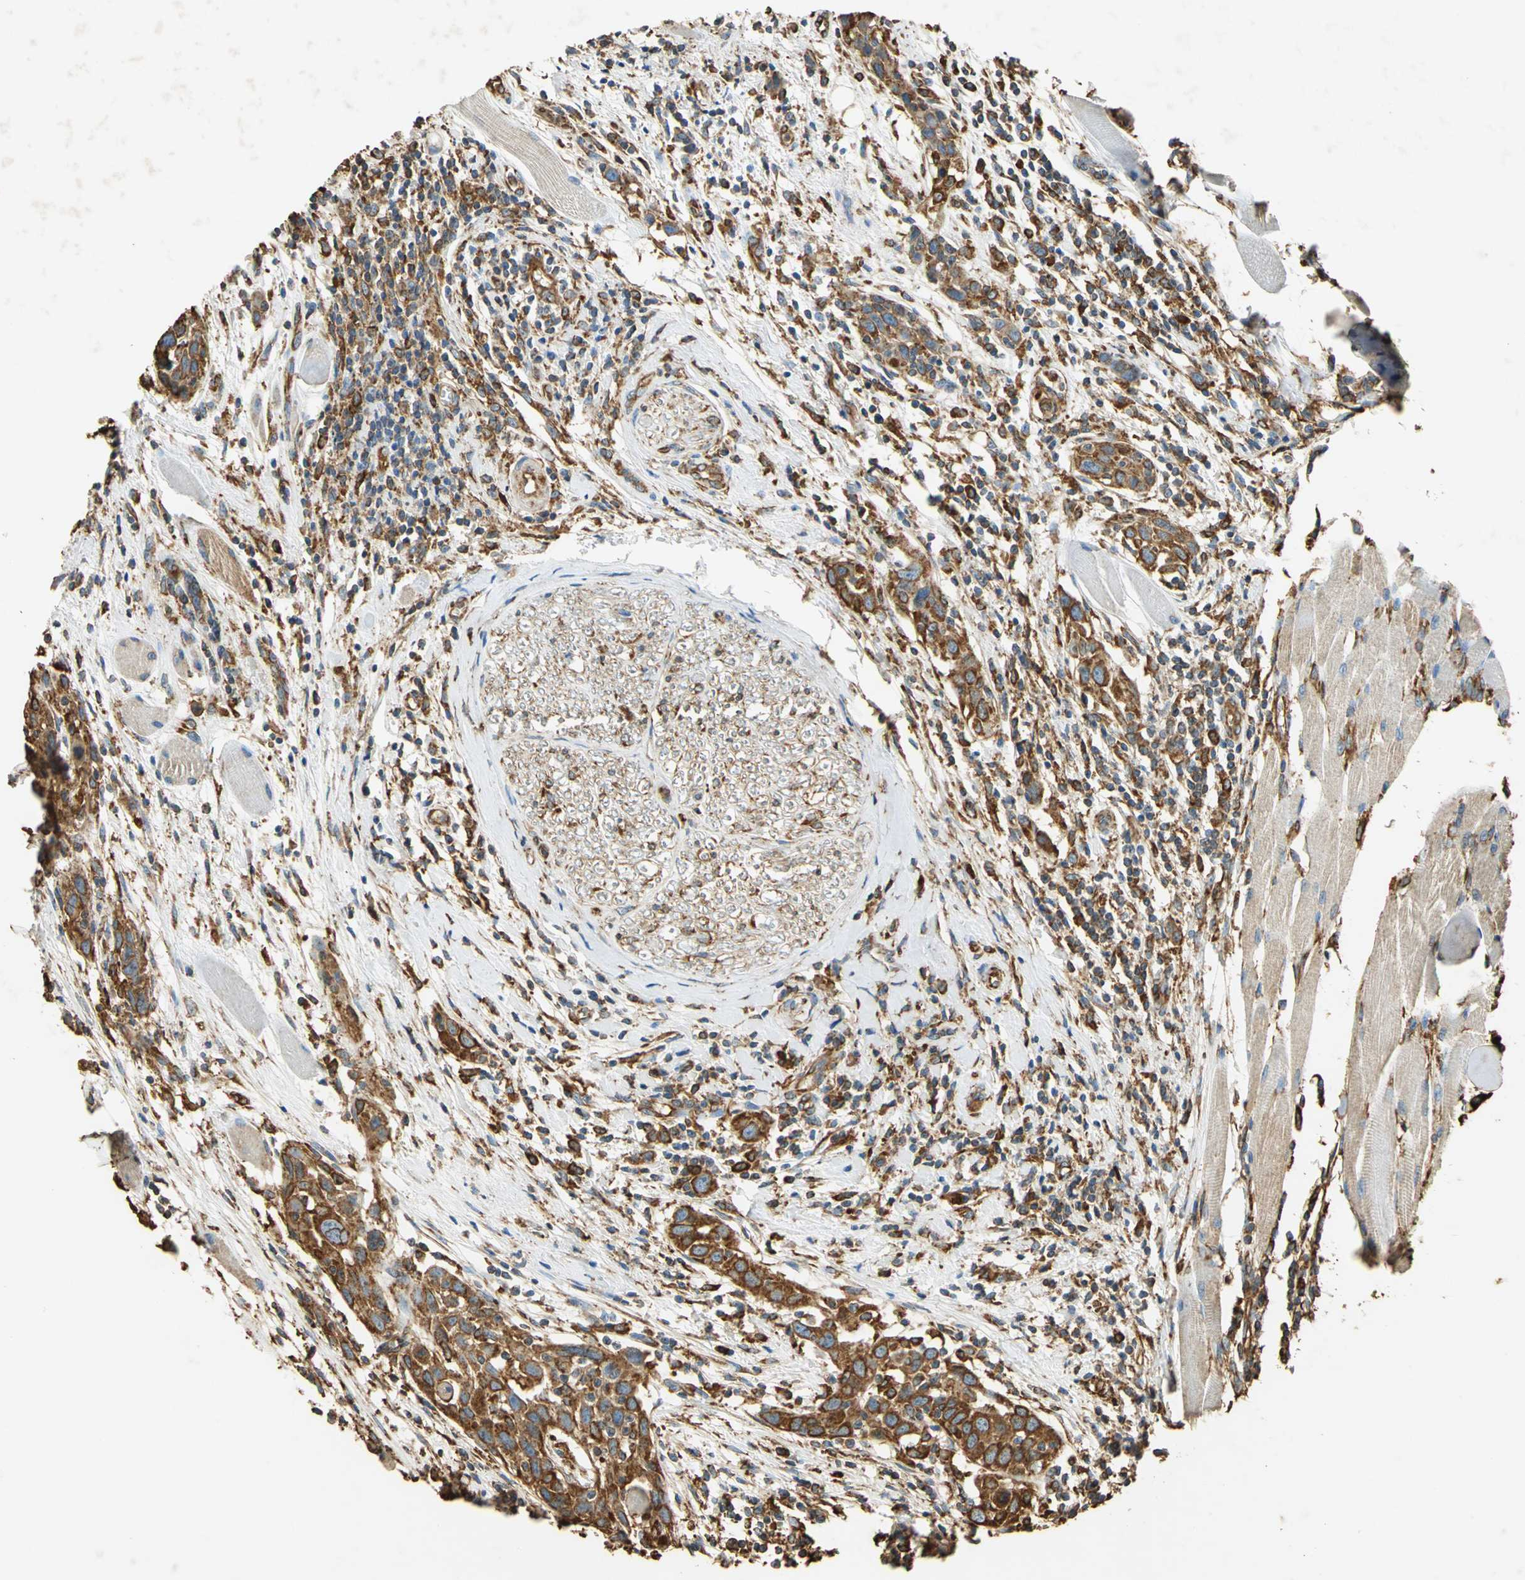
{"staining": {"intensity": "strong", "quantity": ">75%", "location": "cytoplasmic/membranous"}, "tissue": "head and neck cancer", "cell_type": "Tumor cells", "image_type": "cancer", "snomed": [{"axis": "morphology", "description": "Normal tissue, NOS"}, {"axis": "morphology", "description": "Squamous cell carcinoma, NOS"}, {"axis": "topography", "description": "Oral tissue"}, {"axis": "topography", "description": "Head-Neck"}], "caption": "Head and neck squamous cell carcinoma stained for a protein demonstrates strong cytoplasmic/membranous positivity in tumor cells.", "gene": "HSP90B1", "patient": {"sex": "female", "age": 50}}